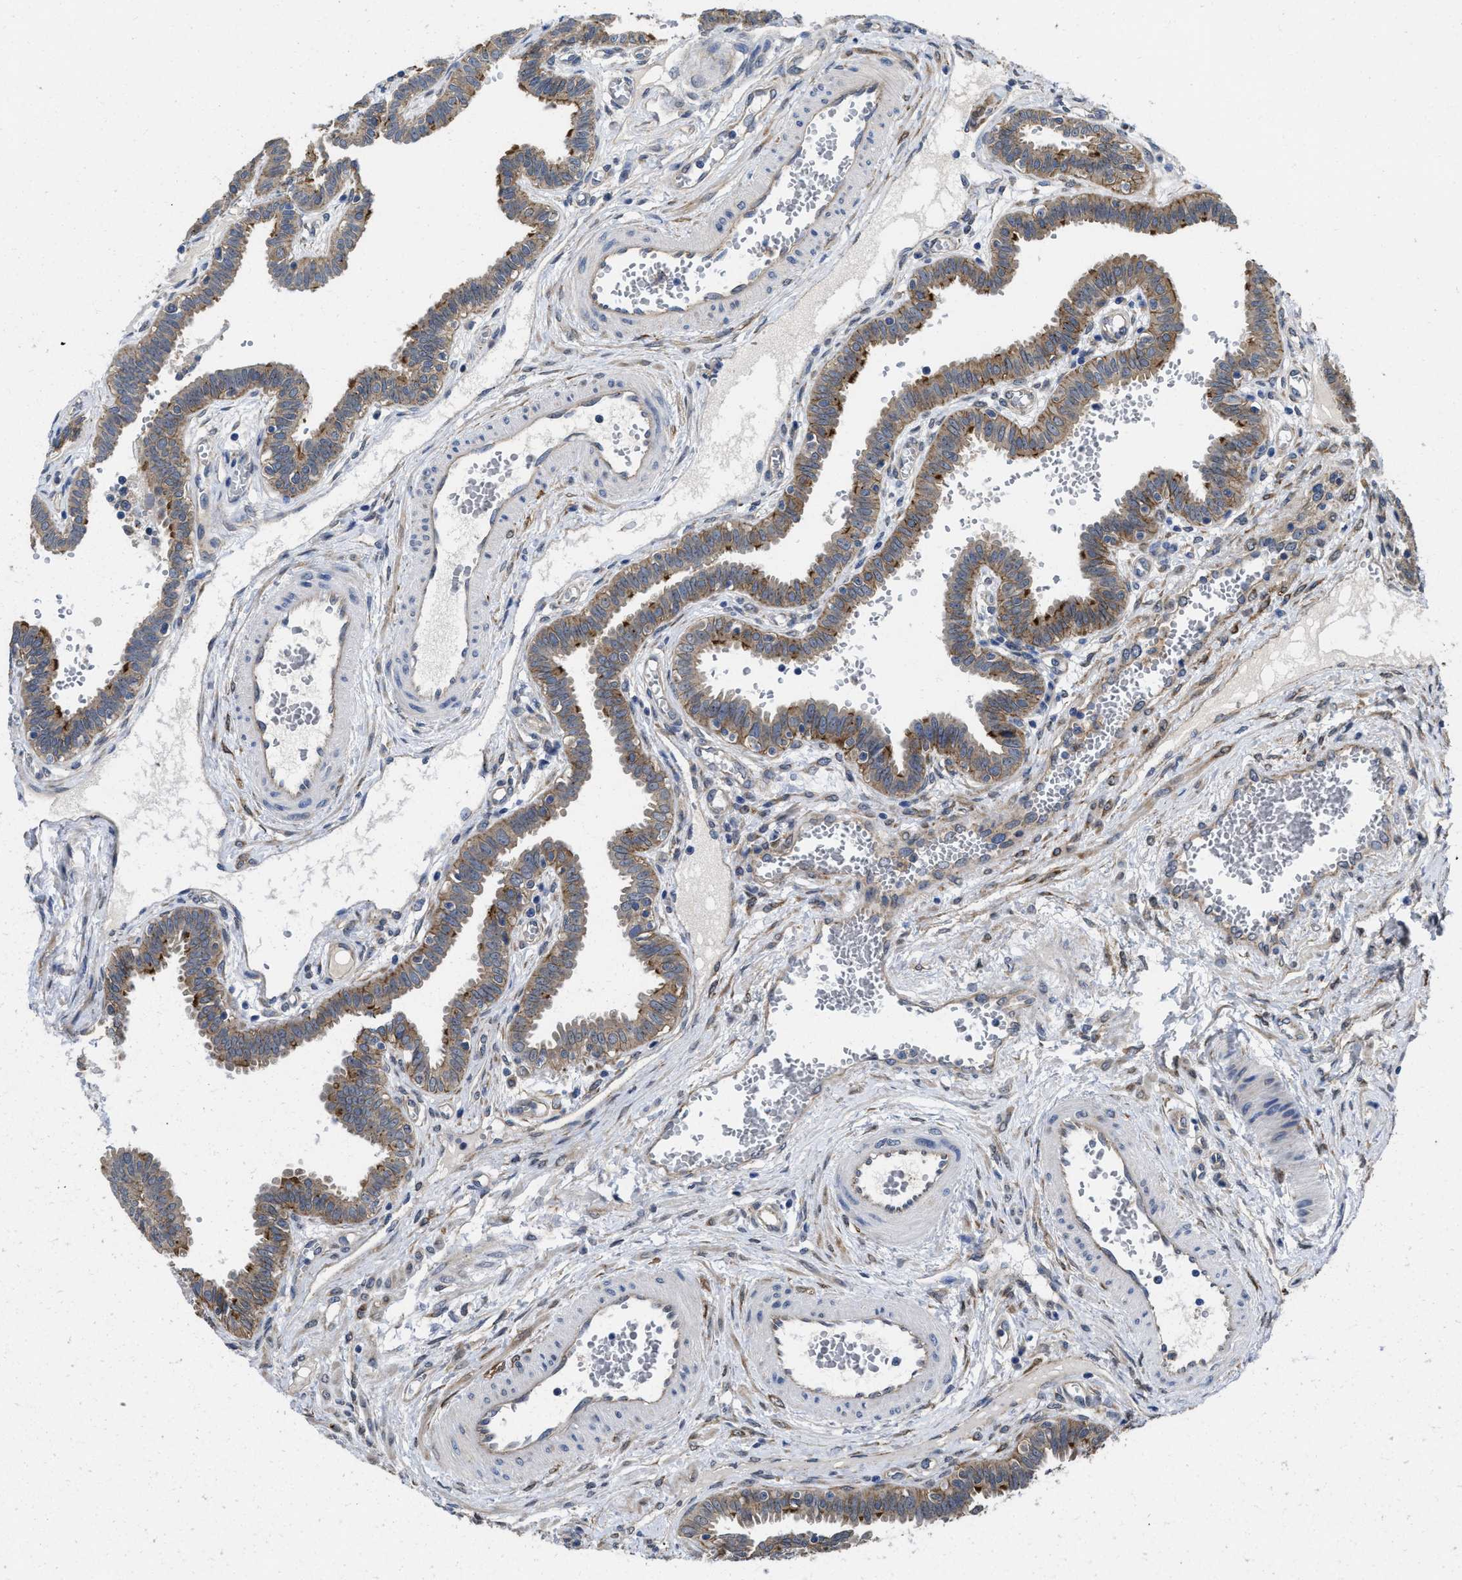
{"staining": {"intensity": "strong", "quantity": ">75%", "location": "cytoplasmic/membranous"}, "tissue": "fallopian tube", "cell_type": "Glandular cells", "image_type": "normal", "snomed": [{"axis": "morphology", "description": "Normal tissue, NOS"}, {"axis": "topography", "description": "Fallopian tube"}], "caption": "A brown stain shows strong cytoplasmic/membranous expression of a protein in glandular cells of benign fallopian tube. (DAB IHC with brightfield microscopy, high magnification).", "gene": "PKD2", "patient": {"sex": "female", "age": 32}}